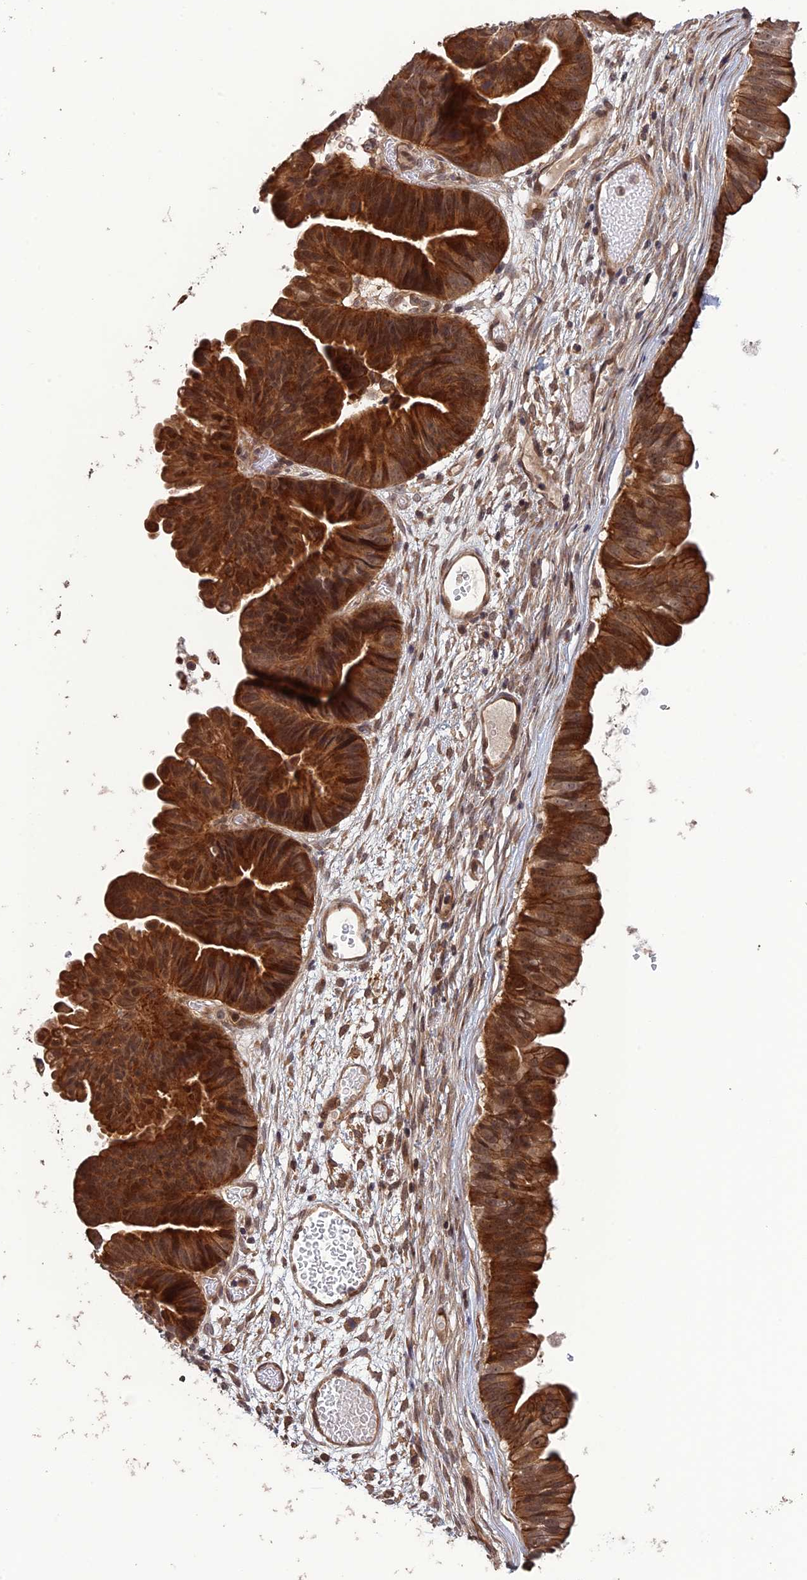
{"staining": {"intensity": "moderate", "quantity": ">75%", "location": "cytoplasmic/membranous"}, "tissue": "ovarian cancer", "cell_type": "Tumor cells", "image_type": "cancer", "snomed": [{"axis": "morphology", "description": "Cystadenocarcinoma, mucinous, NOS"}, {"axis": "topography", "description": "Ovary"}], "caption": "The image exhibits immunohistochemical staining of ovarian mucinous cystadenocarcinoma. There is moderate cytoplasmic/membranous staining is appreciated in approximately >75% of tumor cells. Nuclei are stained in blue.", "gene": "LIN37", "patient": {"sex": "female", "age": 61}}